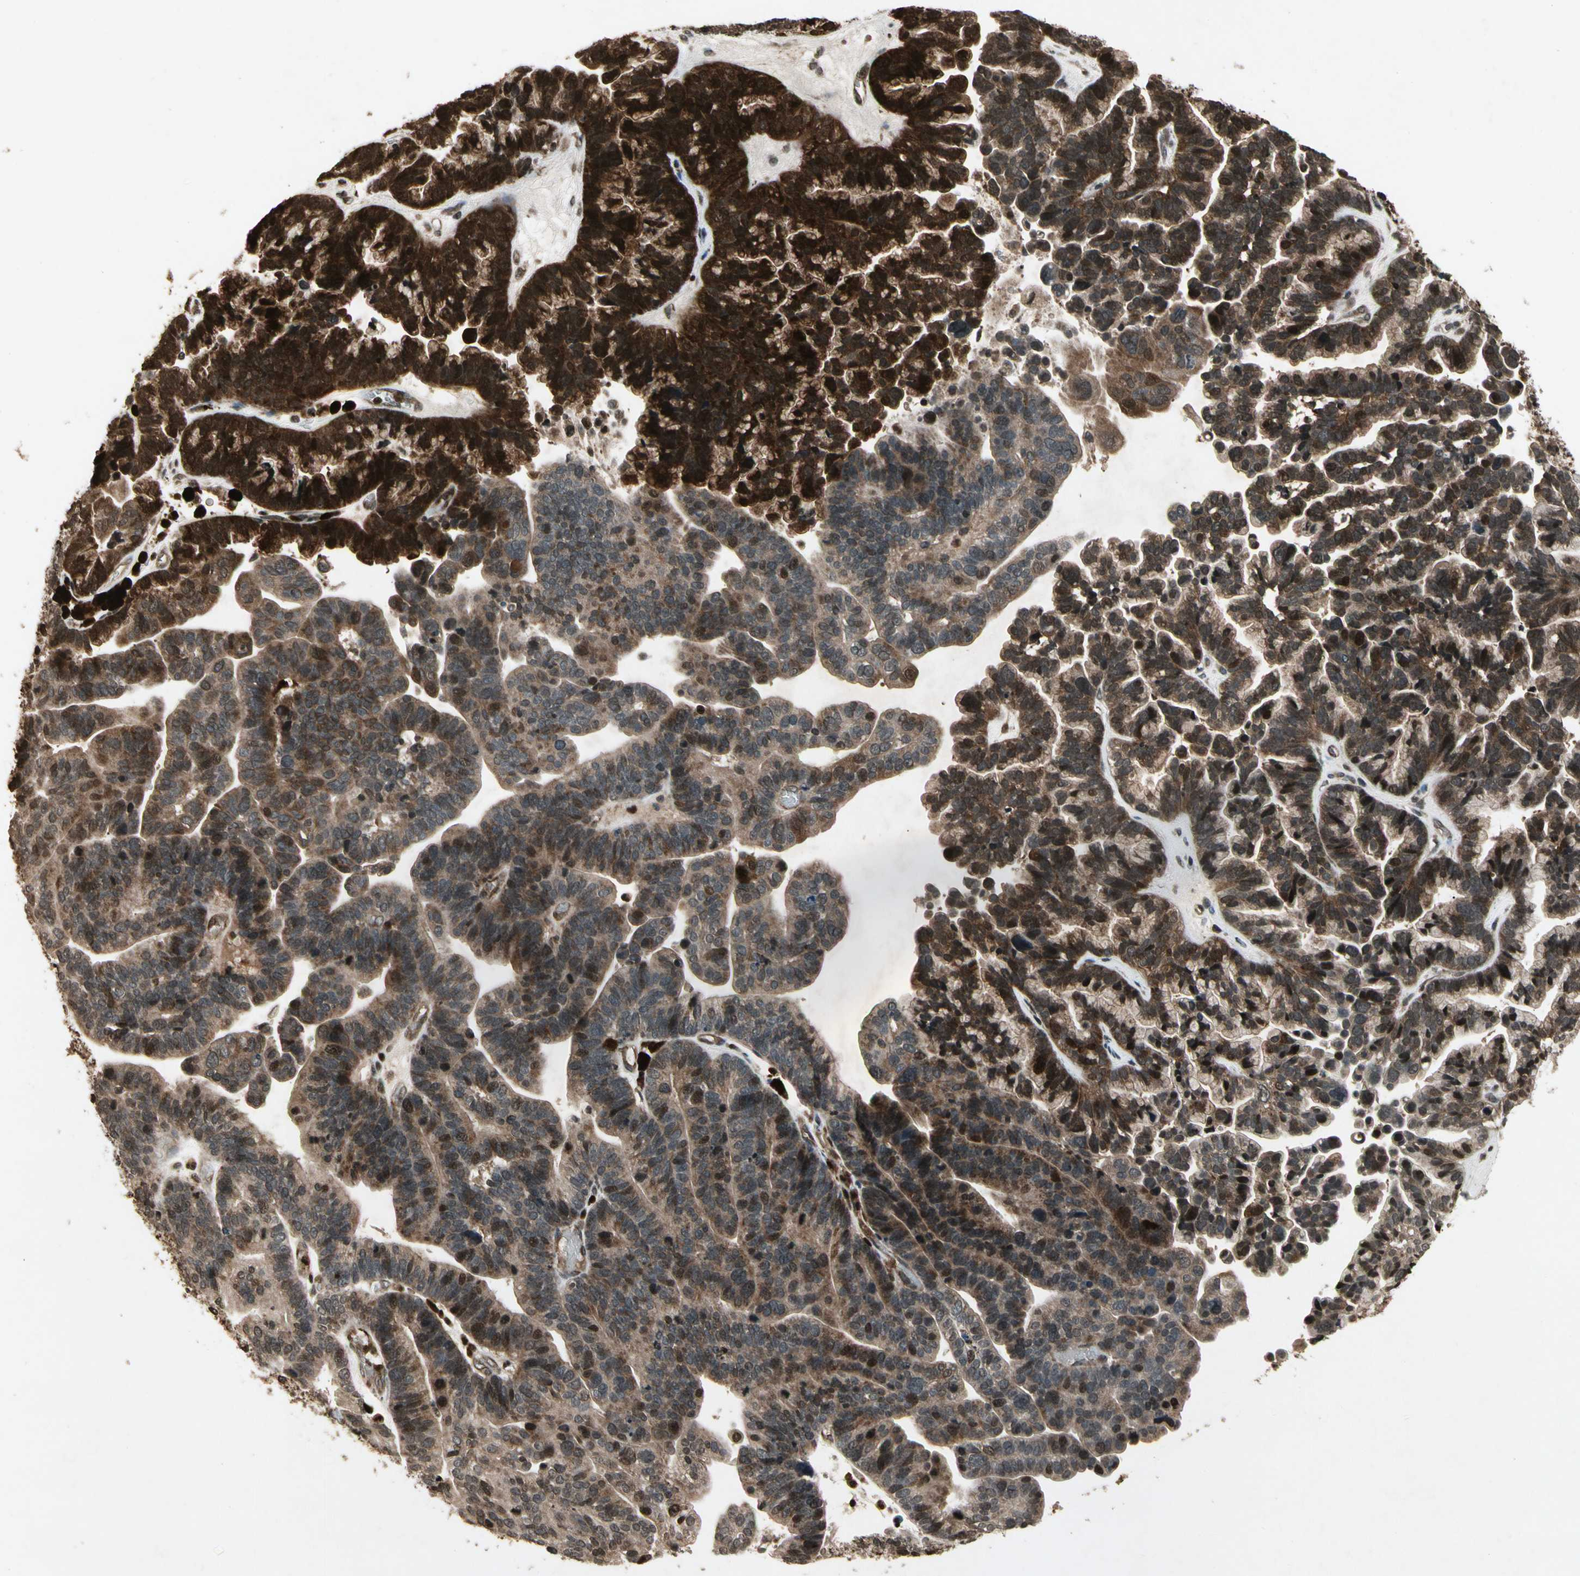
{"staining": {"intensity": "moderate", "quantity": ">75%", "location": "cytoplasmic/membranous,nuclear"}, "tissue": "ovarian cancer", "cell_type": "Tumor cells", "image_type": "cancer", "snomed": [{"axis": "morphology", "description": "Cystadenocarcinoma, serous, NOS"}, {"axis": "topography", "description": "Ovary"}], "caption": "IHC staining of ovarian cancer (serous cystadenocarcinoma), which demonstrates medium levels of moderate cytoplasmic/membranous and nuclear expression in about >75% of tumor cells indicating moderate cytoplasmic/membranous and nuclear protein positivity. The staining was performed using DAB (brown) for protein detection and nuclei were counterstained in hematoxylin (blue).", "gene": "GLRX", "patient": {"sex": "female", "age": 56}}